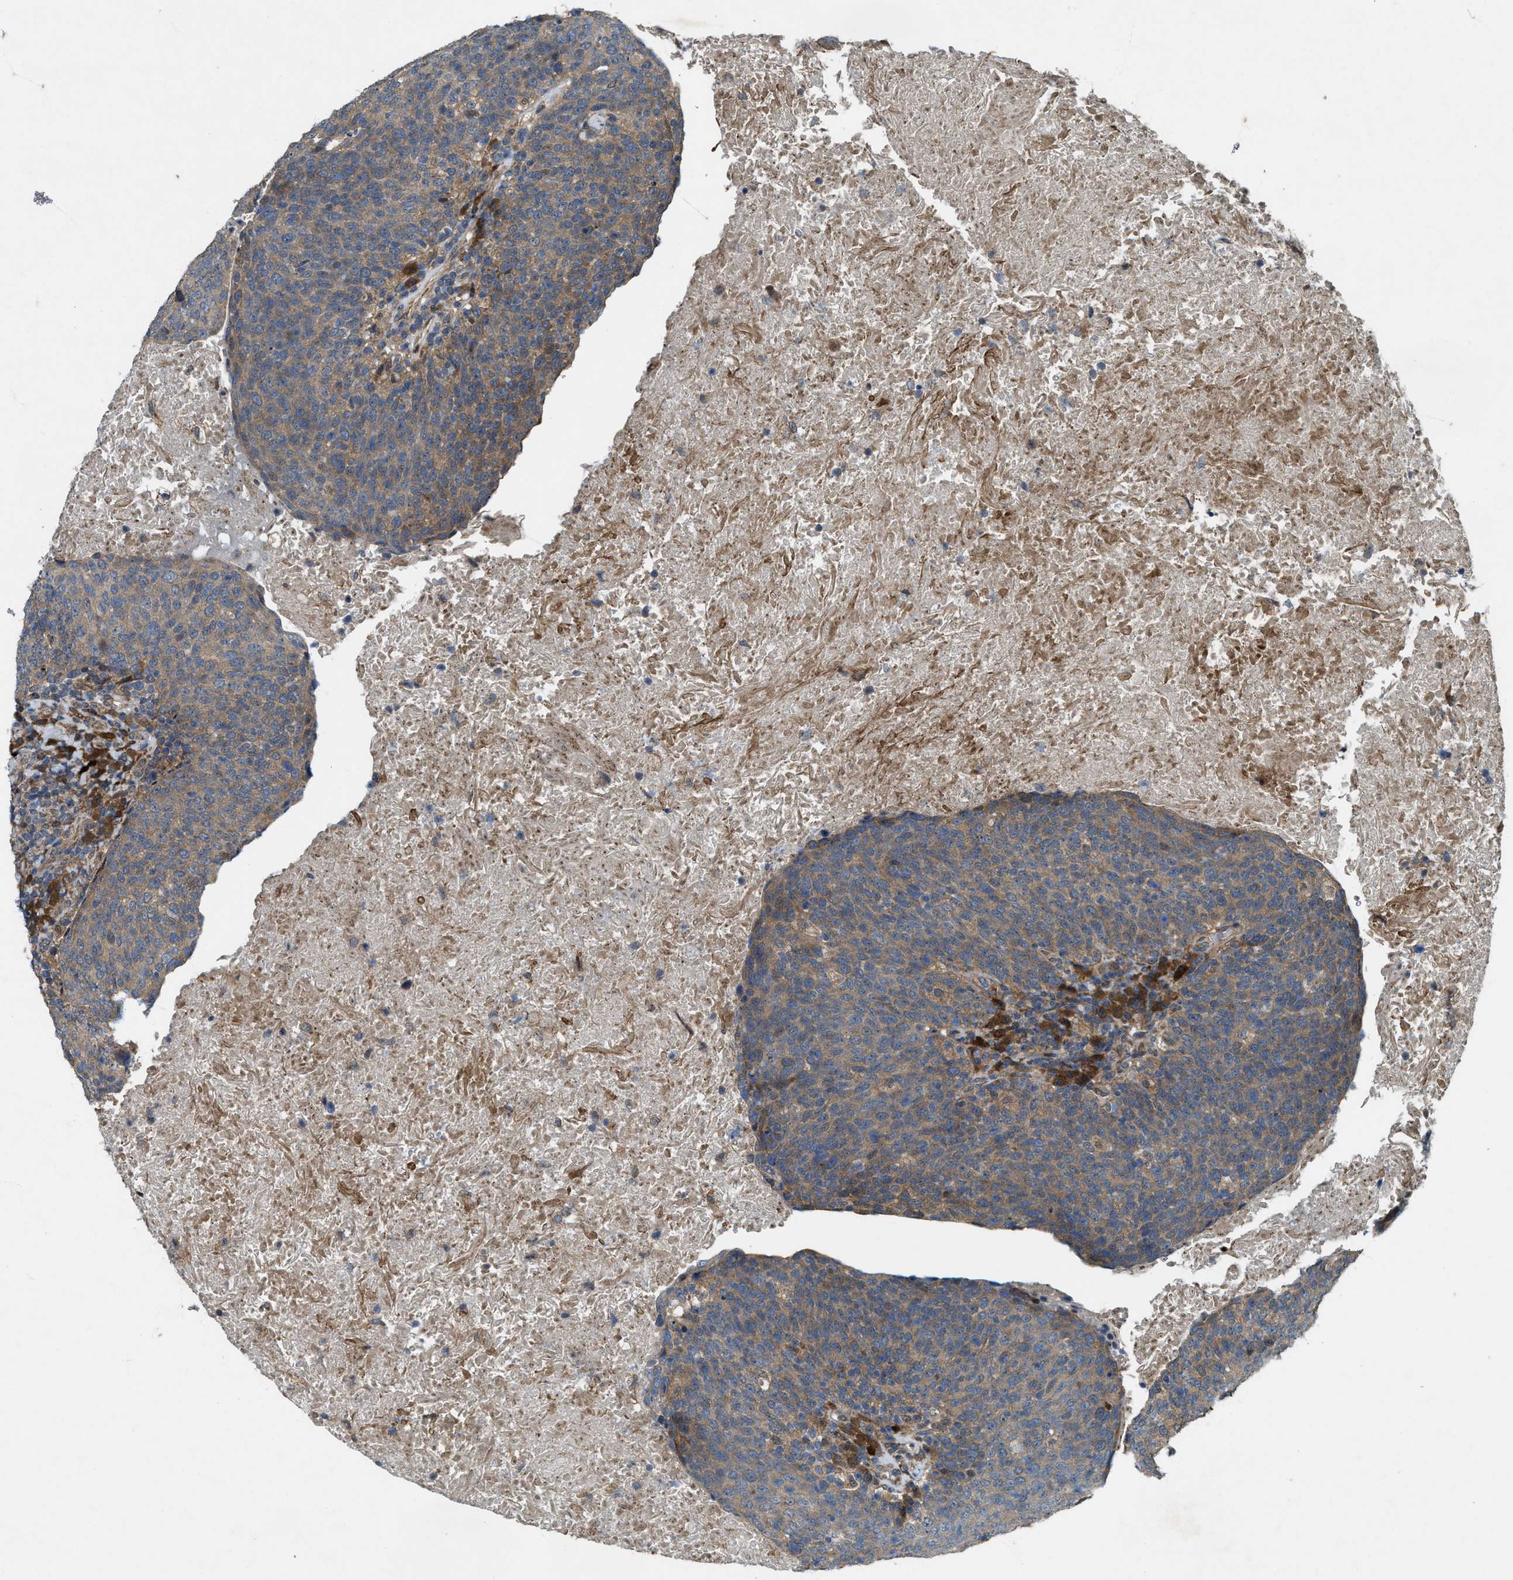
{"staining": {"intensity": "moderate", "quantity": ">75%", "location": "cytoplasmic/membranous"}, "tissue": "head and neck cancer", "cell_type": "Tumor cells", "image_type": "cancer", "snomed": [{"axis": "morphology", "description": "Squamous cell carcinoma, NOS"}, {"axis": "morphology", "description": "Squamous cell carcinoma, metastatic, NOS"}, {"axis": "topography", "description": "Lymph node"}, {"axis": "topography", "description": "Head-Neck"}], "caption": "There is medium levels of moderate cytoplasmic/membranous expression in tumor cells of head and neck squamous cell carcinoma, as demonstrated by immunohistochemical staining (brown color).", "gene": "LRRC72", "patient": {"sex": "male", "age": 62}}